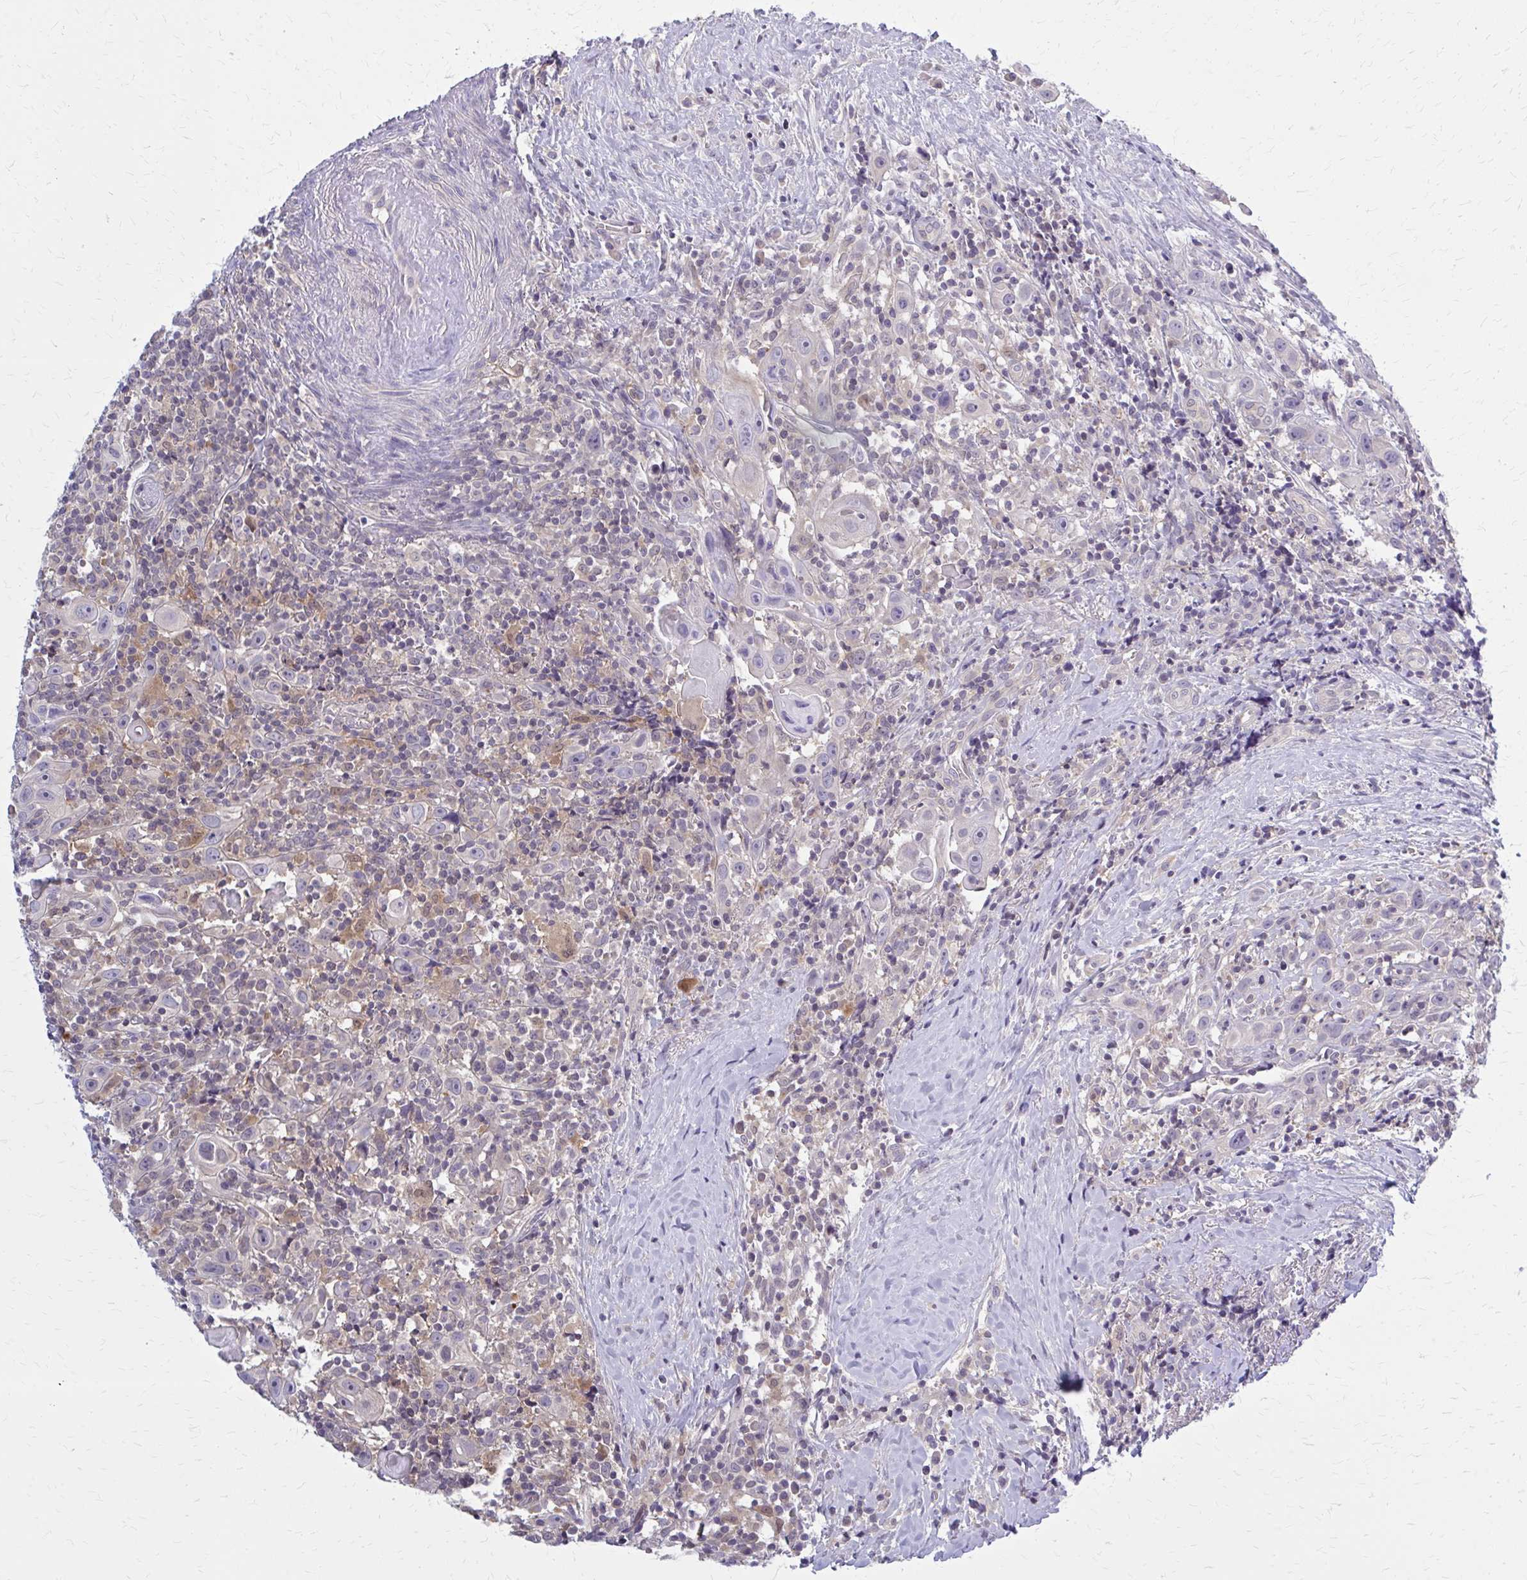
{"staining": {"intensity": "moderate", "quantity": "<25%", "location": "cytoplasmic/membranous"}, "tissue": "head and neck cancer", "cell_type": "Tumor cells", "image_type": "cancer", "snomed": [{"axis": "morphology", "description": "Squamous cell carcinoma, NOS"}, {"axis": "topography", "description": "Head-Neck"}], "caption": "Tumor cells exhibit low levels of moderate cytoplasmic/membranous staining in approximately <25% of cells in human head and neck cancer. (DAB = brown stain, brightfield microscopy at high magnification).", "gene": "DBI", "patient": {"sex": "female", "age": 95}}